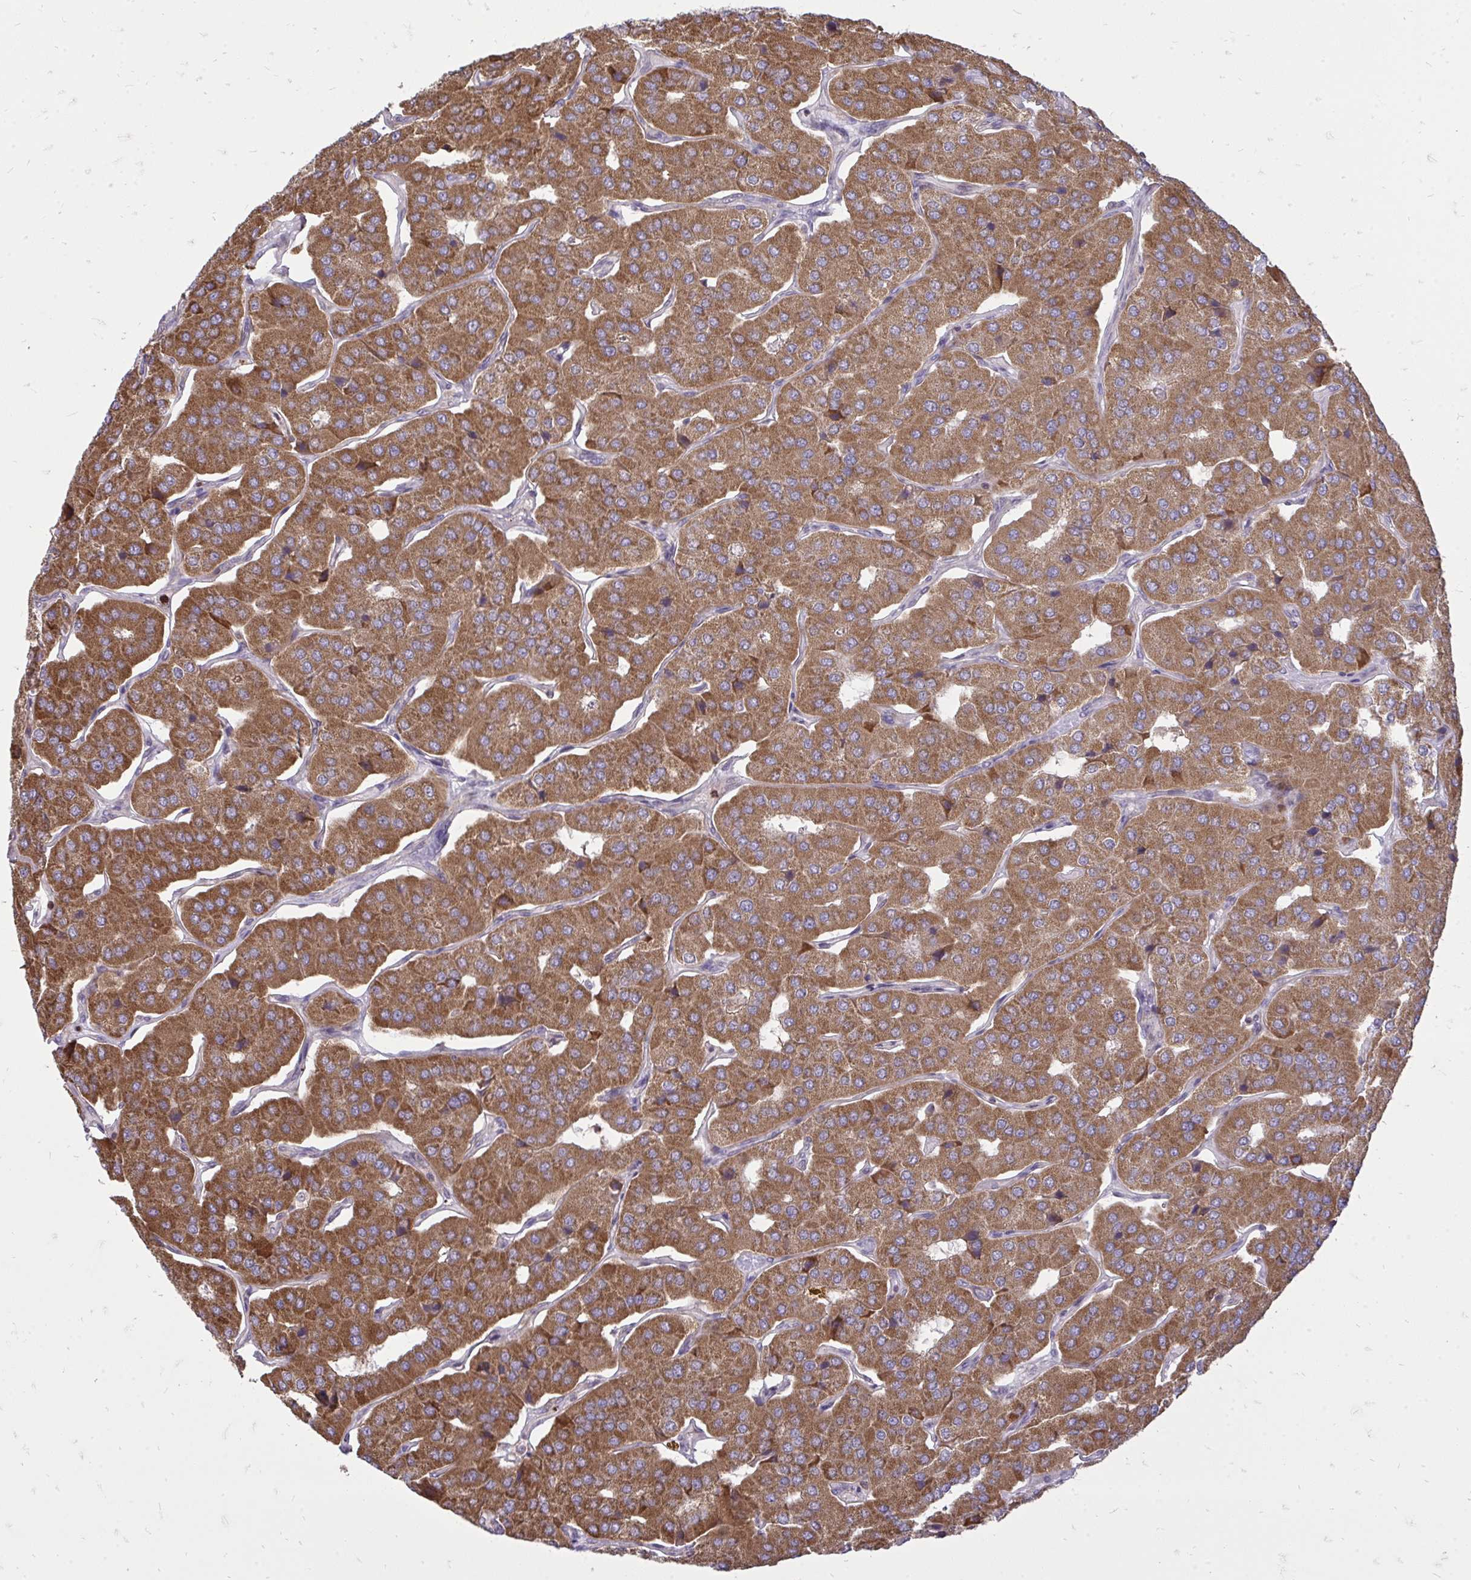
{"staining": {"intensity": "strong", "quantity": ">75%", "location": "cytoplasmic/membranous"}, "tissue": "parathyroid gland", "cell_type": "Glandular cells", "image_type": "normal", "snomed": [{"axis": "morphology", "description": "Normal tissue, NOS"}, {"axis": "morphology", "description": "Adenoma, NOS"}, {"axis": "topography", "description": "Parathyroid gland"}], "caption": "A high-resolution image shows immunohistochemistry (IHC) staining of benign parathyroid gland, which exhibits strong cytoplasmic/membranous expression in about >75% of glandular cells. (DAB (3,3'-diaminobenzidine) IHC with brightfield microscopy, high magnification).", "gene": "SLC7A5", "patient": {"sex": "female", "age": 86}}